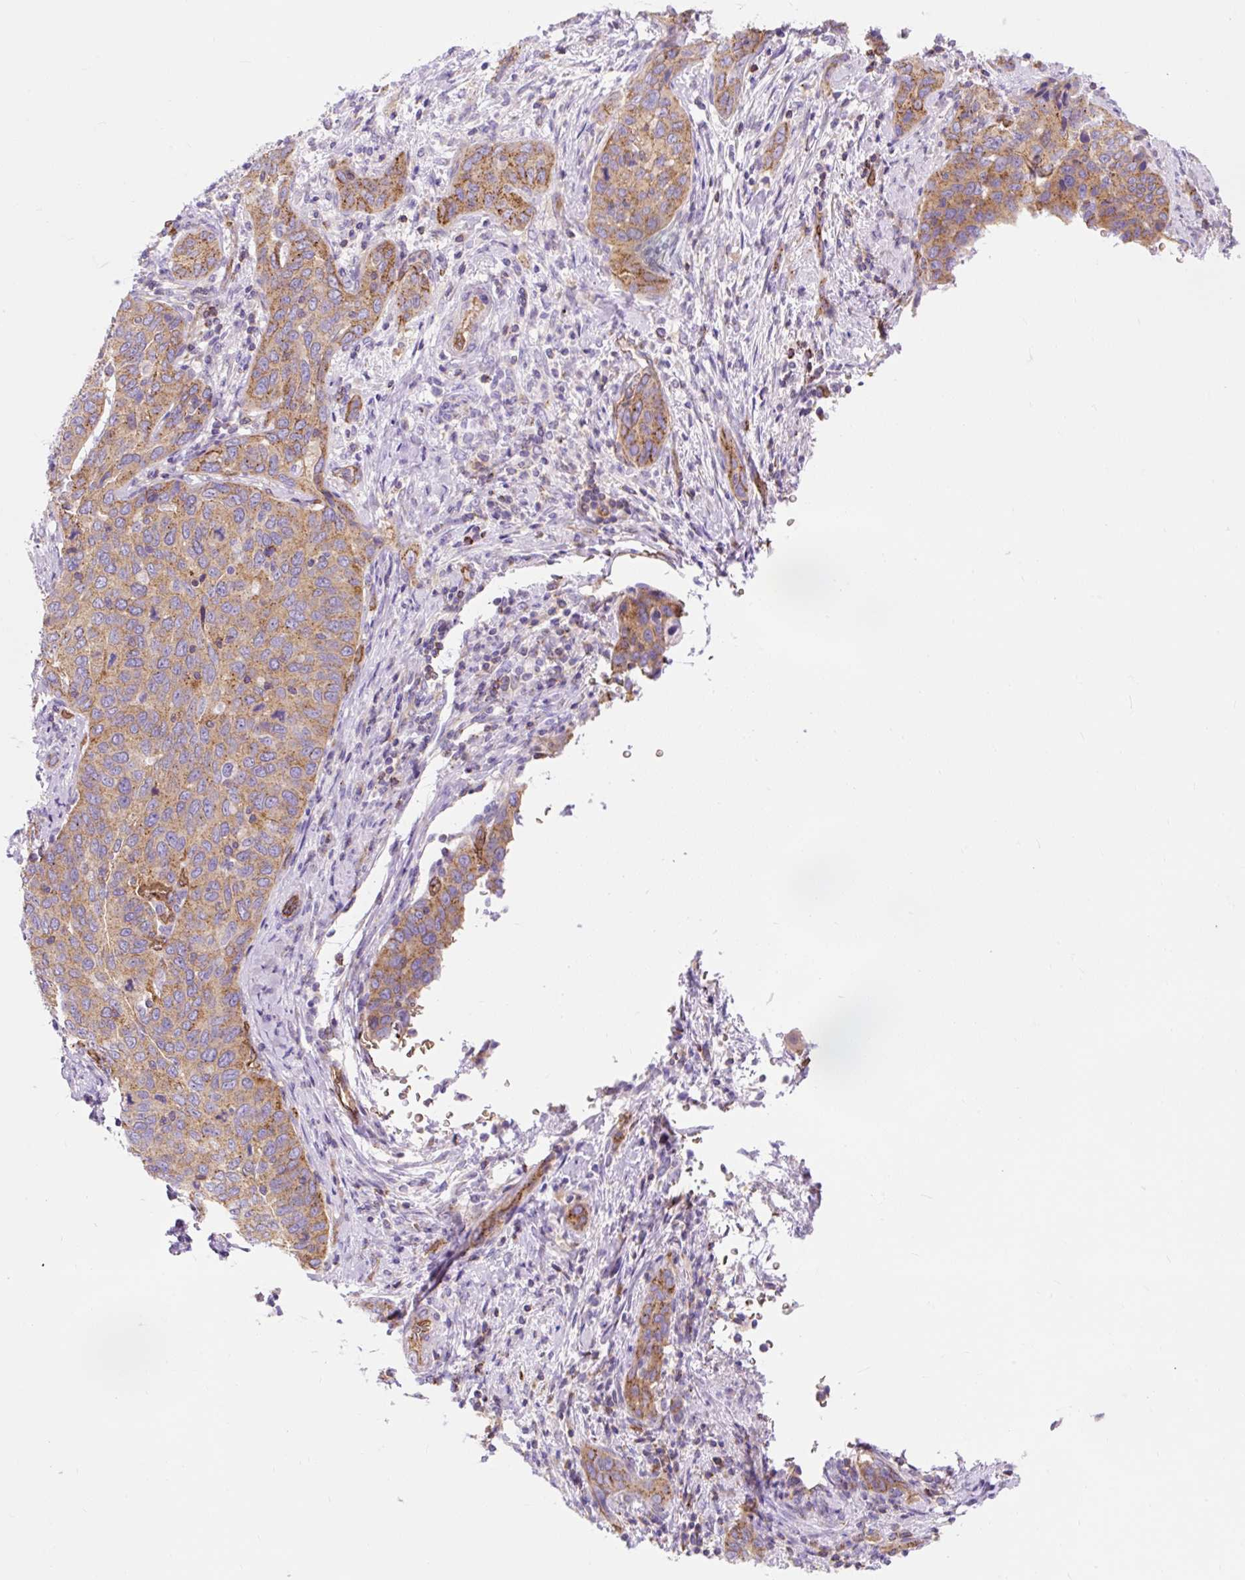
{"staining": {"intensity": "moderate", "quantity": ">75%", "location": "cytoplasmic/membranous"}, "tissue": "cervical cancer", "cell_type": "Tumor cells", "image_type": "cancer", "snomed": [{"axis": "morphology", "description": "Squamous cell carcinoma, NOS"}, {"axis": "topography", "description": "Cervix"}], "caption": "The image displays staining of cervical squamous cell carcinoma, revealing moderate cytoplasmic/membranous protein expression (brown color) within tumor cells.", "gene": "HIP1R", "patient": {"sex": "female", "age": 60}}